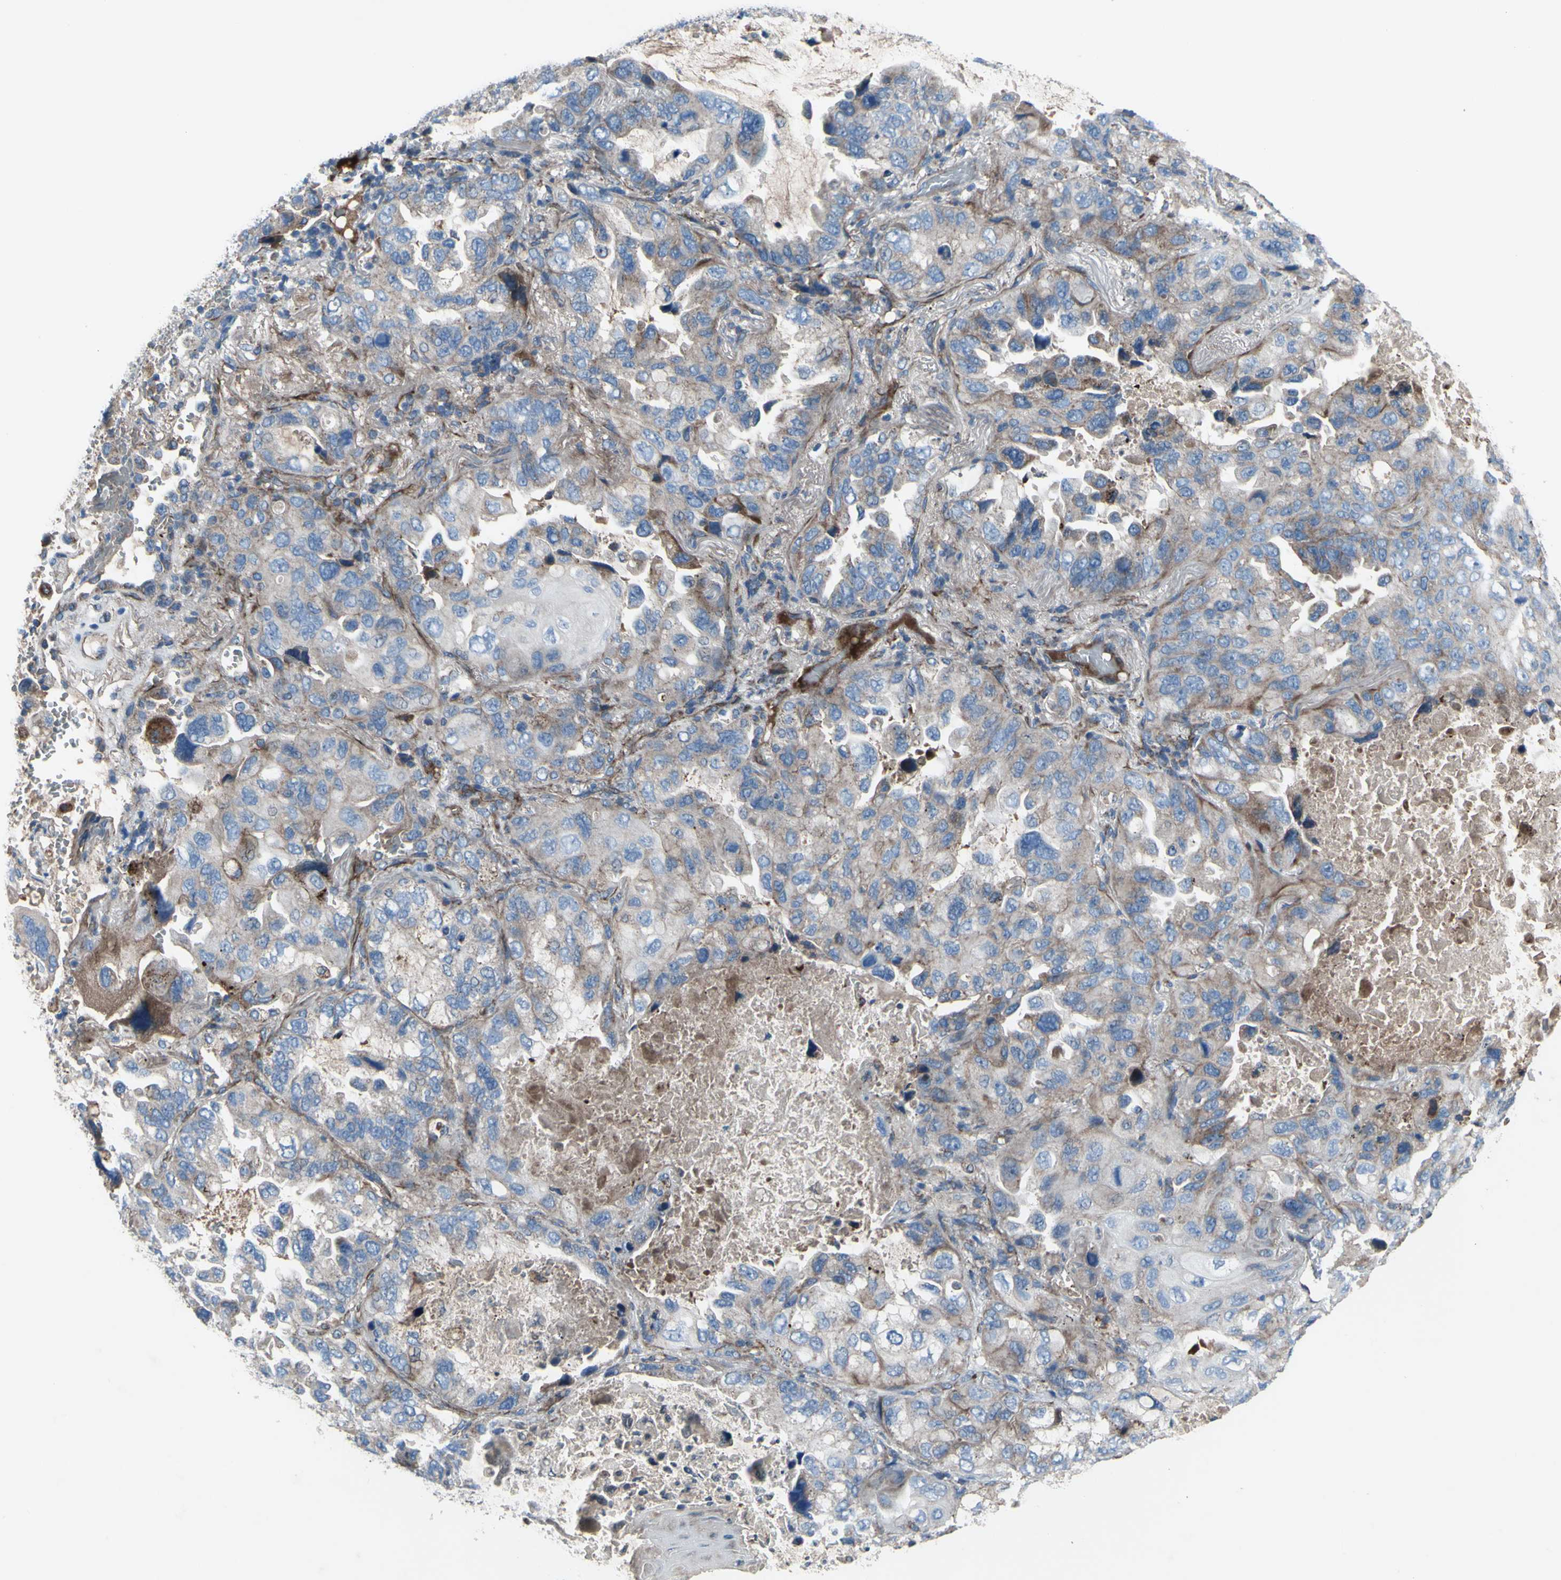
{"staining": {"intensity": "weak", "quantity": ">75%", "location": "cytoplasmic/membranous"}, "tissue": "lung cancer", "cell_type": "Tumor cells", "image_type": "cancer", "snomed": [{"axis": "morphology", "description": "Squamous cell carcinoma, NOS"}, {"axis": "topography", "description": "Lung"}], "caption": "Protein staining demonstrates weak cytoplasmic/membranous staining in approximately >75% of tumor cells in lung cancer (squamous cell carcinoma).", "gene": "EMC7", "patient": {"sex": "female", "age": 73}}